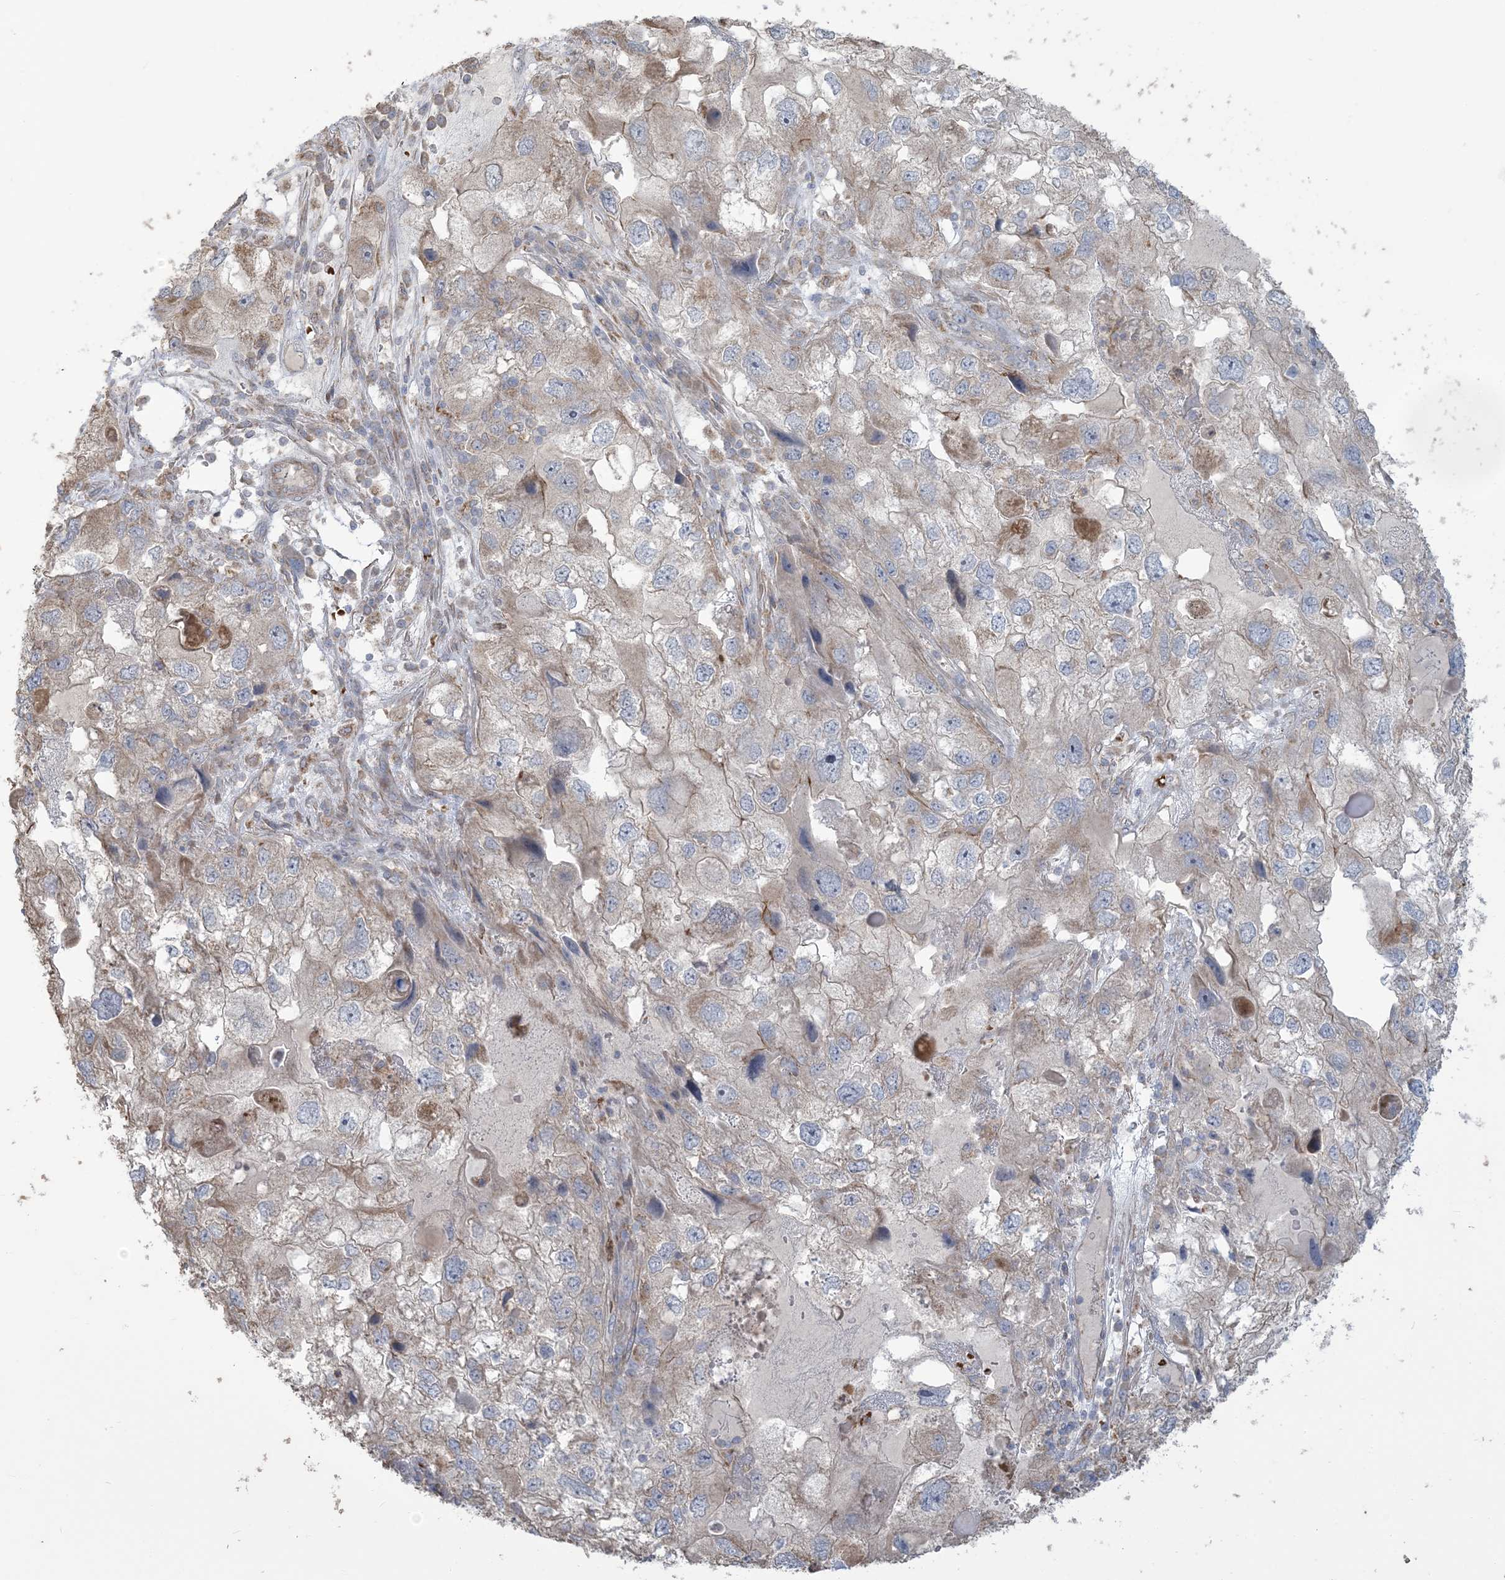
{"staining": {"intensity": "weak", "quantity": "<25%", "location": "cytoplasmic/membranous"}, "tissue": "endometrial cancer", "cell_type": "Tumor cells", "image_type": "cancer", "snomed": [{"axis": "morphology", "description": "Adenocarcinoma, NOS"}, {"axis": "topography", "description": "Endometrium"}], "caption": "A micrograph of endometrial cancer stained for a protein exhibits no brown staining in tumor cells.", "gene": "KLHL18", "patient": {"sex": "female", "age": 49}}